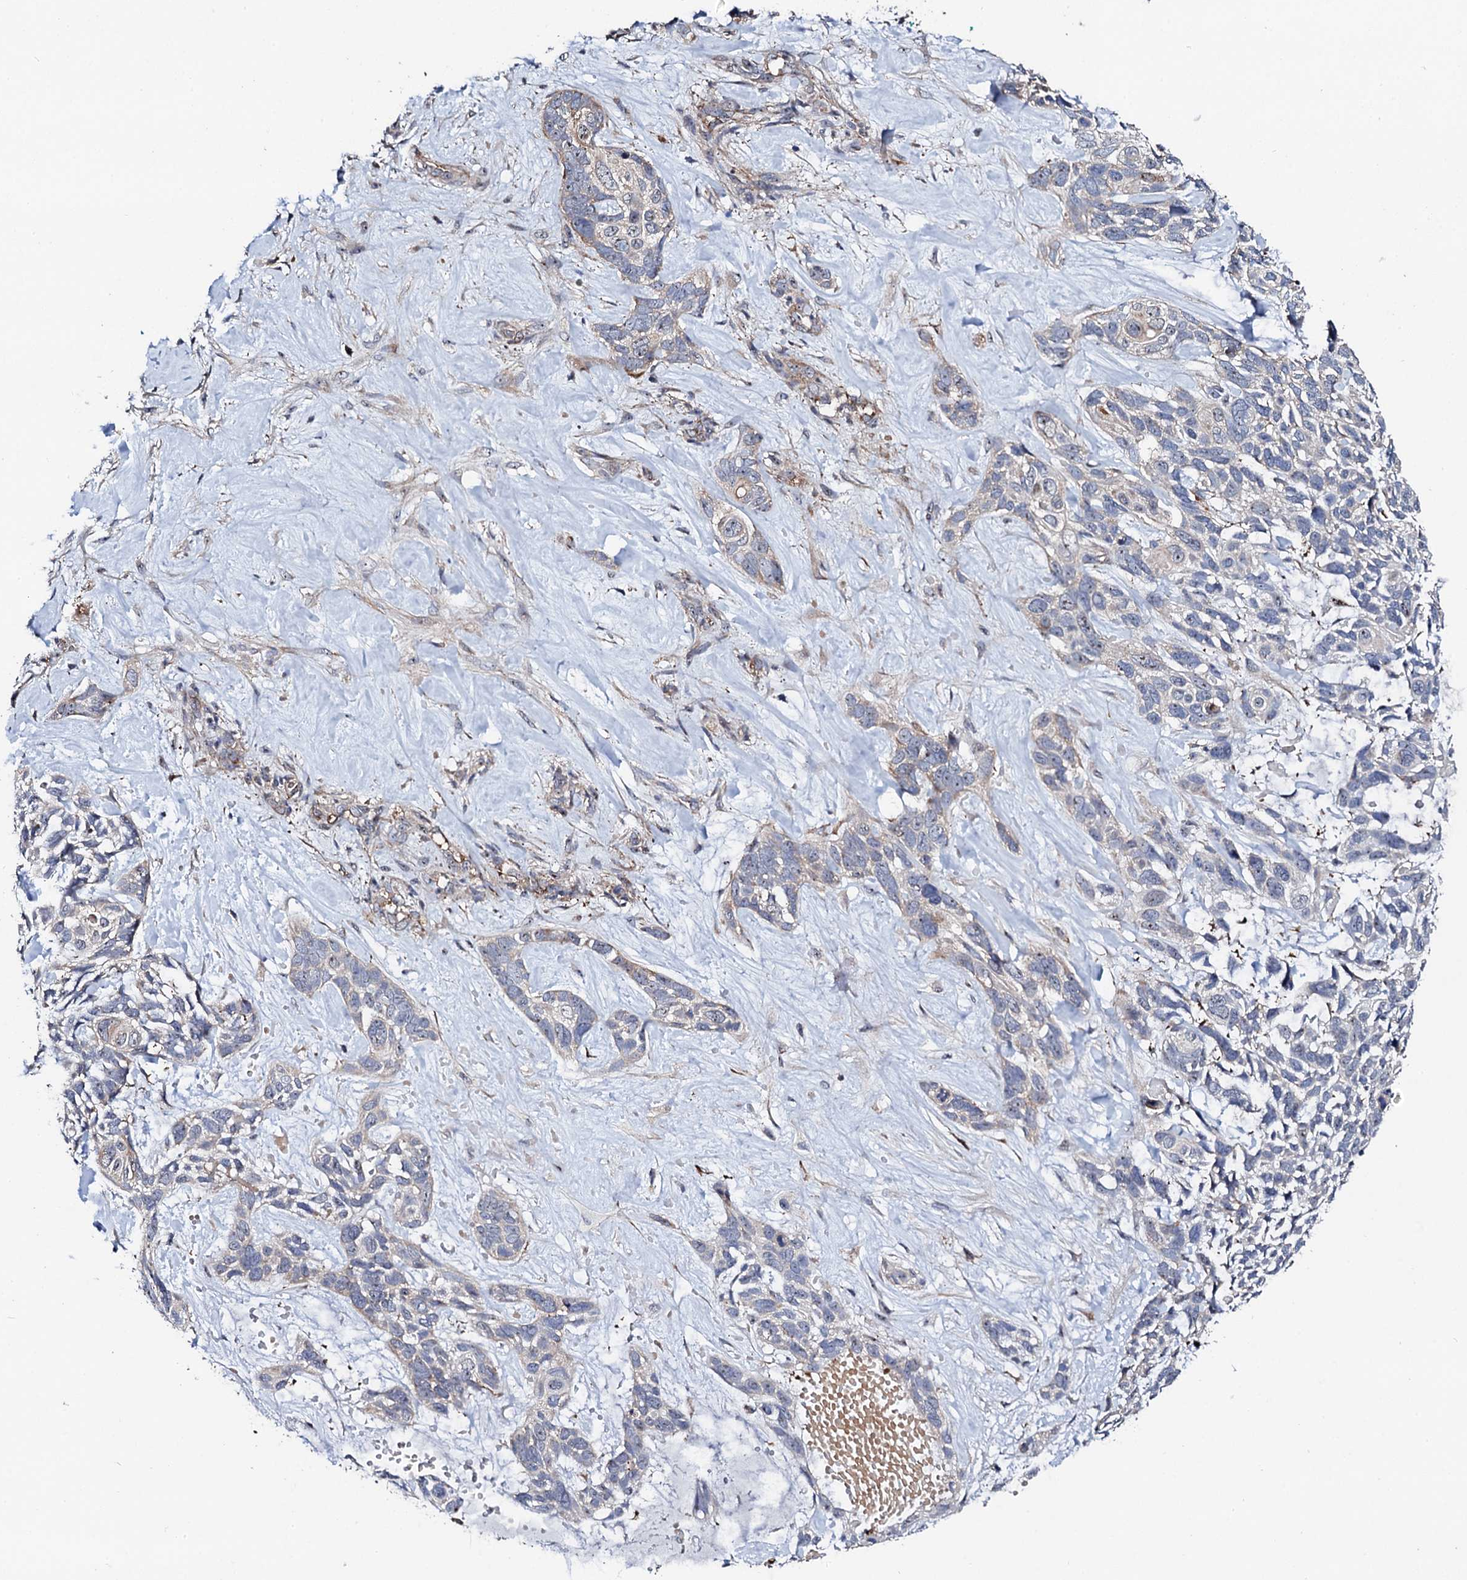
{"staining": {"intensity": "negative", "quantity": "none", "location": "none"}, "tissue": "skin cancer", "cell_type": "Tumor cells", "image_type": "cancer", "snomed": [{"axis": "morphology", "description": "Basal cell carcinoma"}, {"axis": "topography", "description": "Skin"}], "caption": "Photomicrograph shows no significant protein expression in tumor cells of skin cancer. (Brightfield microscopy of DAB (3,3'-diaminobenzidine) immunohistochemistry at high magnification).", "gene": "GTPBP4", "patient": {"sex": "male", "age": 88}}